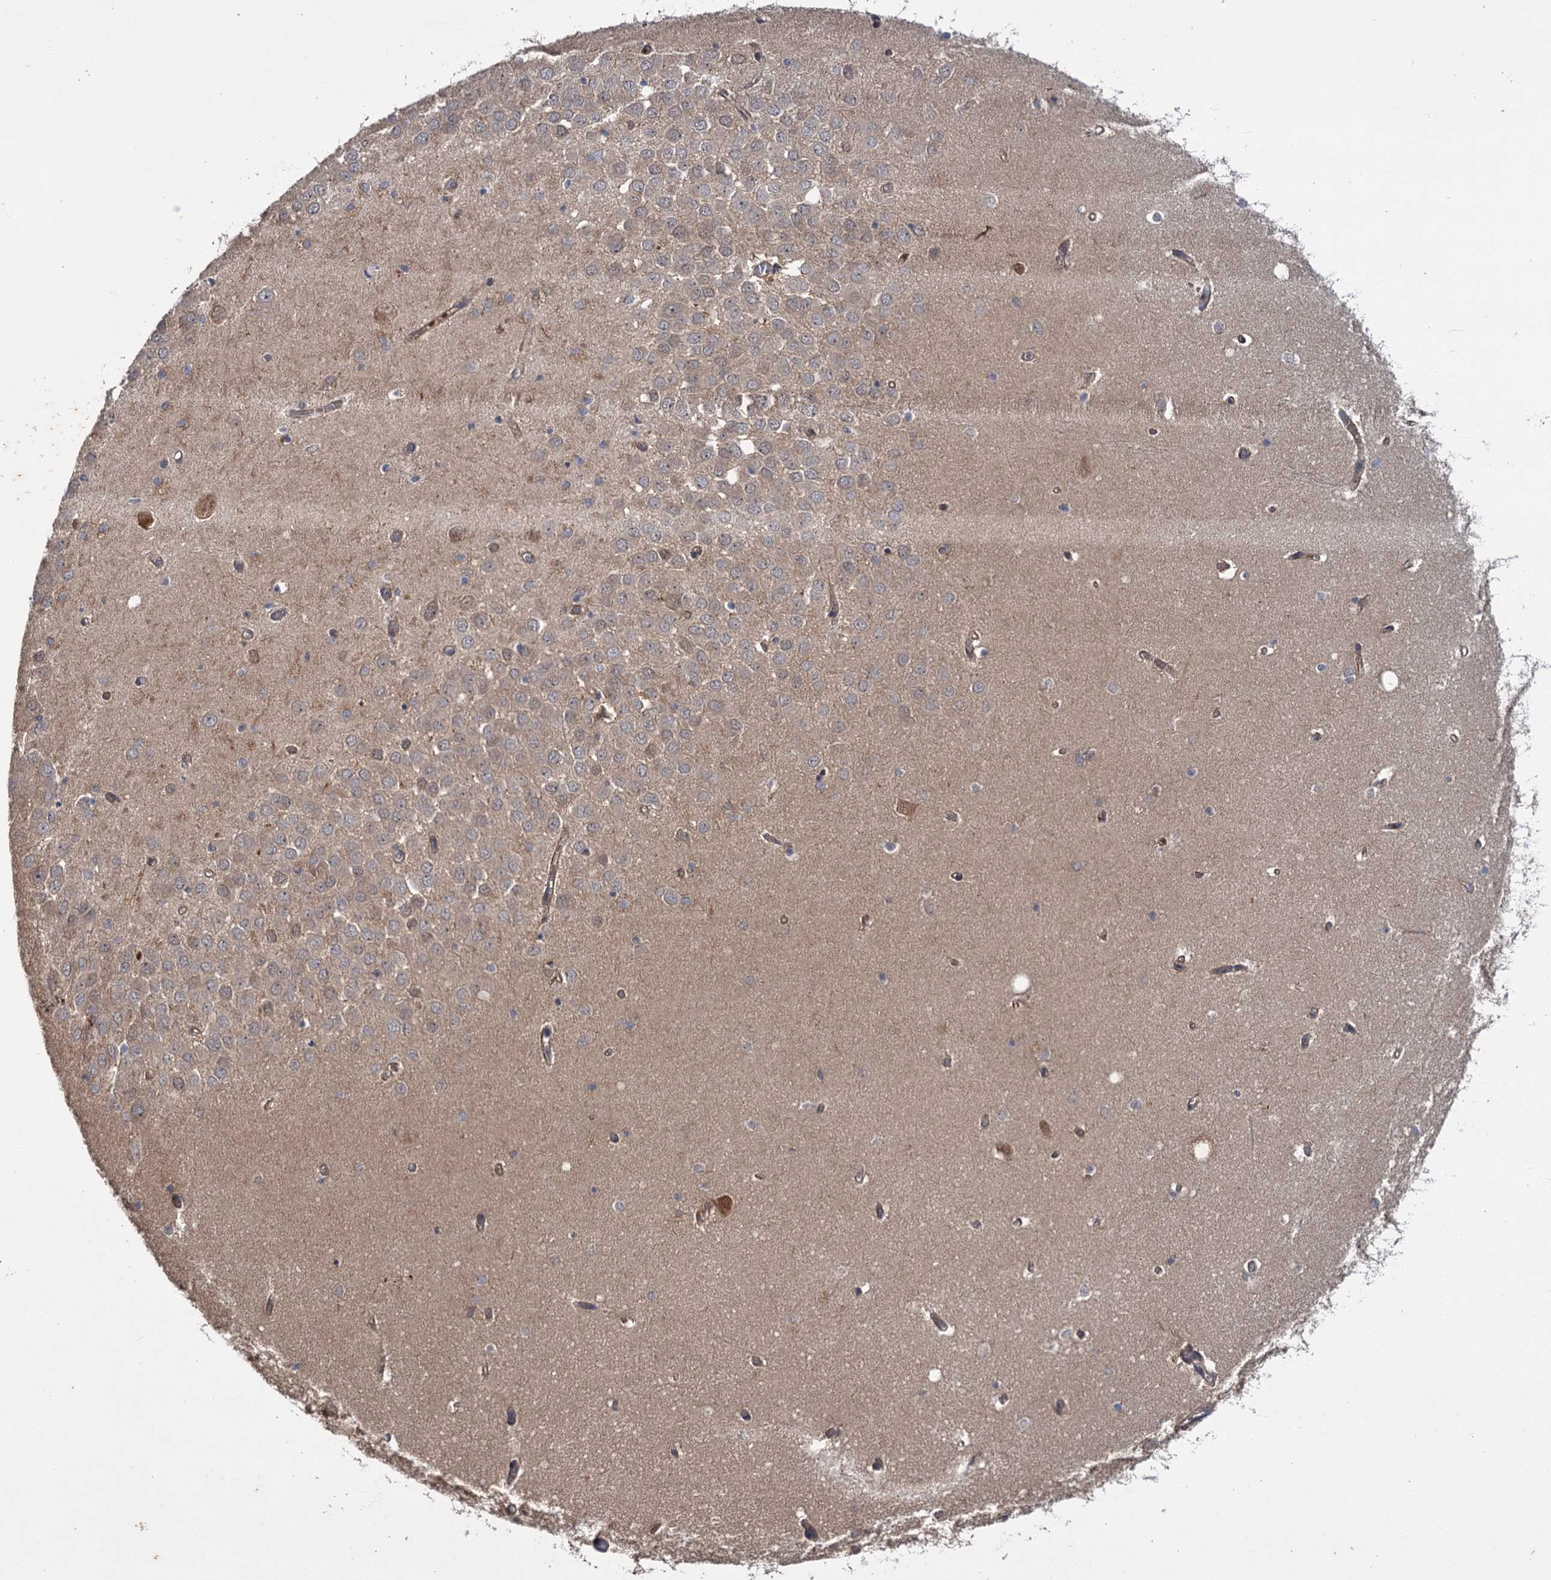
{"staining": {"intensity": "moderate", "quantity": "<25%", "location": "cytoplasmic/membranous,nuclear"}, "tissue": "hippocampus", "cell_type": "Glial cells", "image_type": "normal", "snomed": [{"axis": "morphology", "description": "Normal tissue, NOS"}, {"axis": "topography", "description": "Hippocampus"}], "caption": "IHC of normal hippocampus reveals low levels of moderate cytoplasmic/membranous,nuclear staining in about <25% of glial cells.", "gene": "PKN2", "patient": {"sex": "male", "age": 70}}